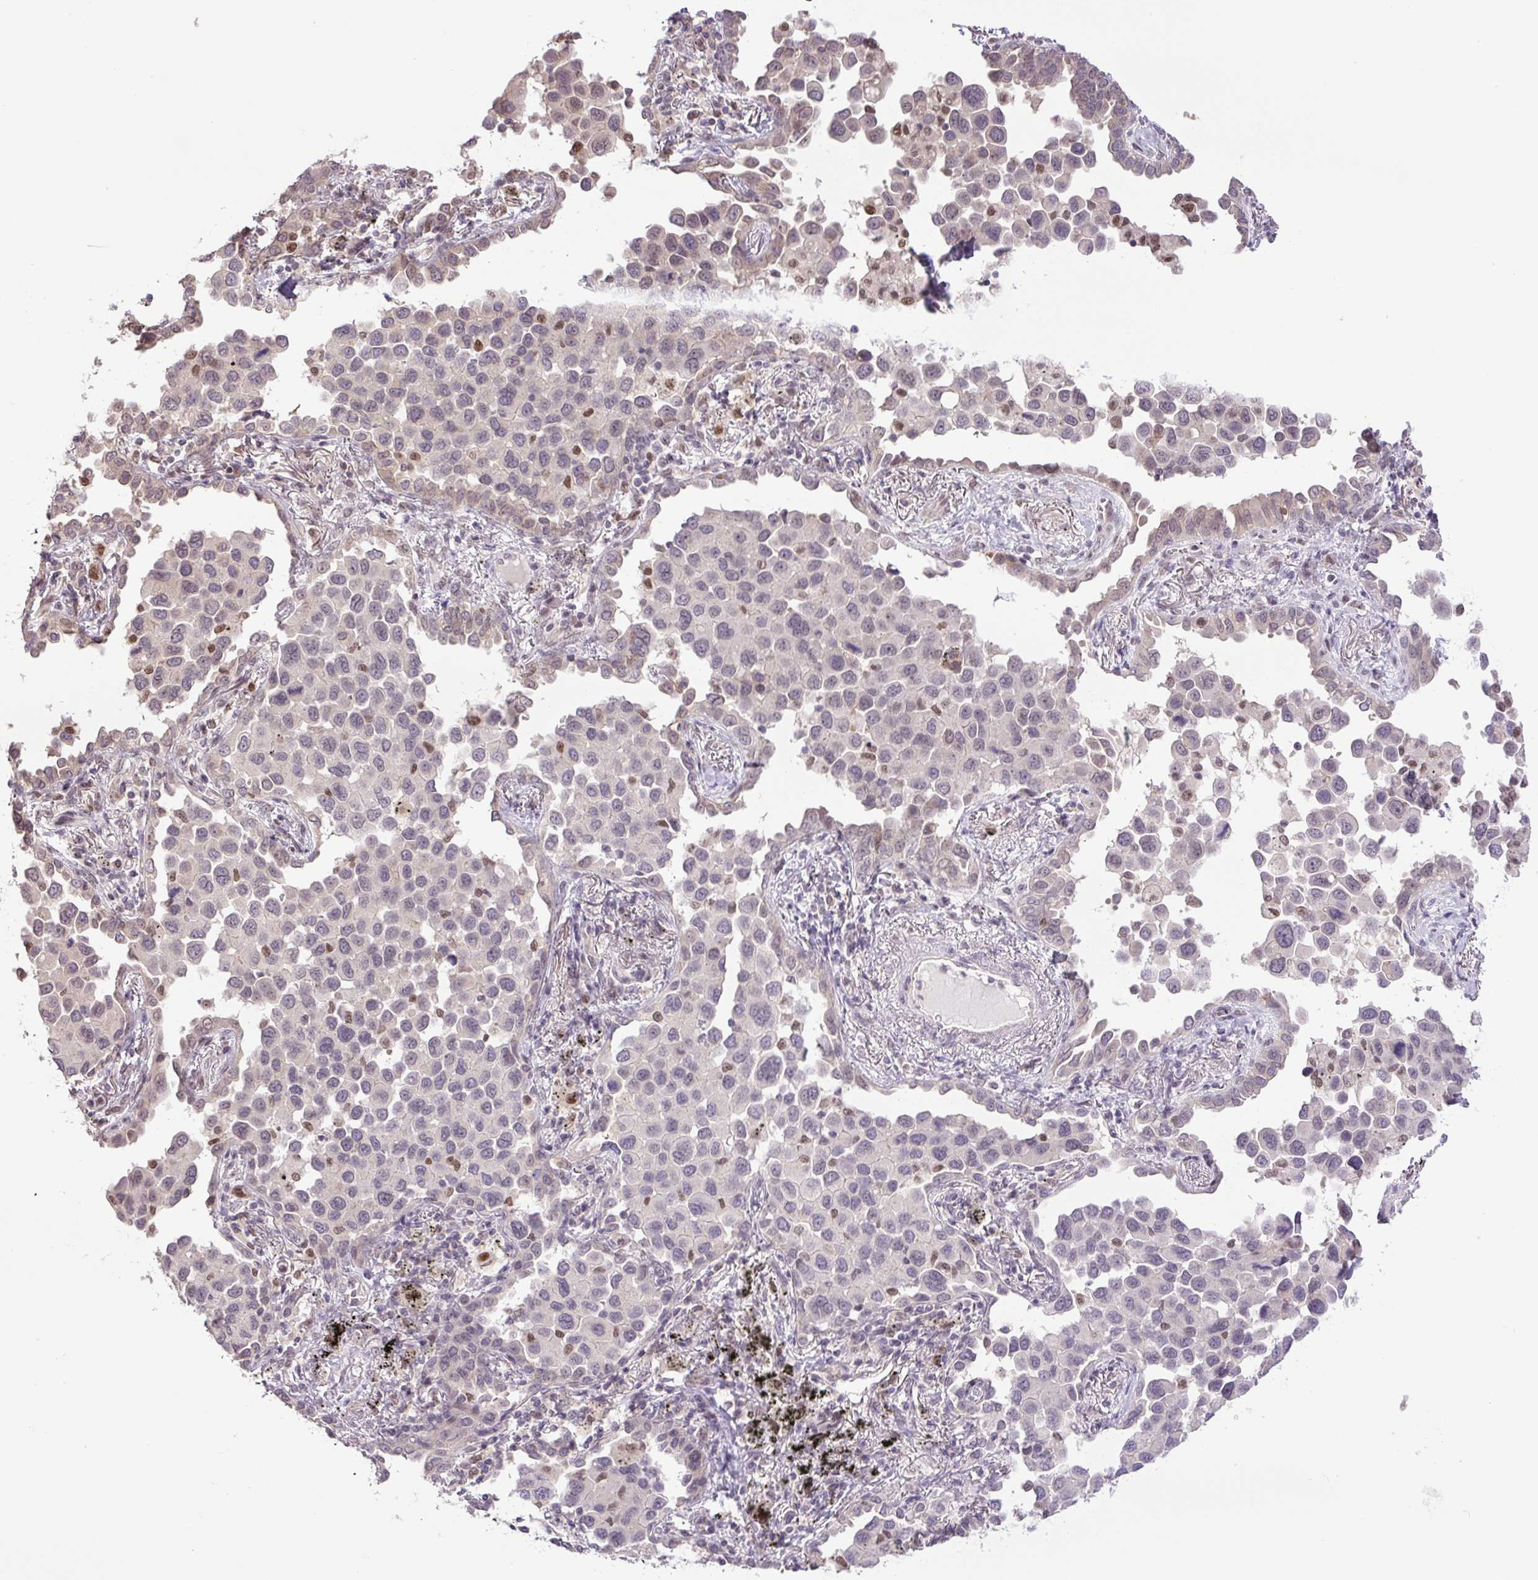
{"staining": {"intensity": "moderate", "quantity": "<25%", "location": "nuclear"}, "tissue": "lung cancer", "cell_type": "Tumor cells", "image_type": "cancer", "snomed": [{"axis": "morphology", "description": "Adenocarcinoma, NOS"}, {"axis": "topography", "description": "Lung"}], "caption": "Adenocarcinoma (lung) tissue reveals moderate nuclear positivity in about <25% of tumor cells", "gene": "KPNA1", "patient": {"sex": "male", "age": 67}}